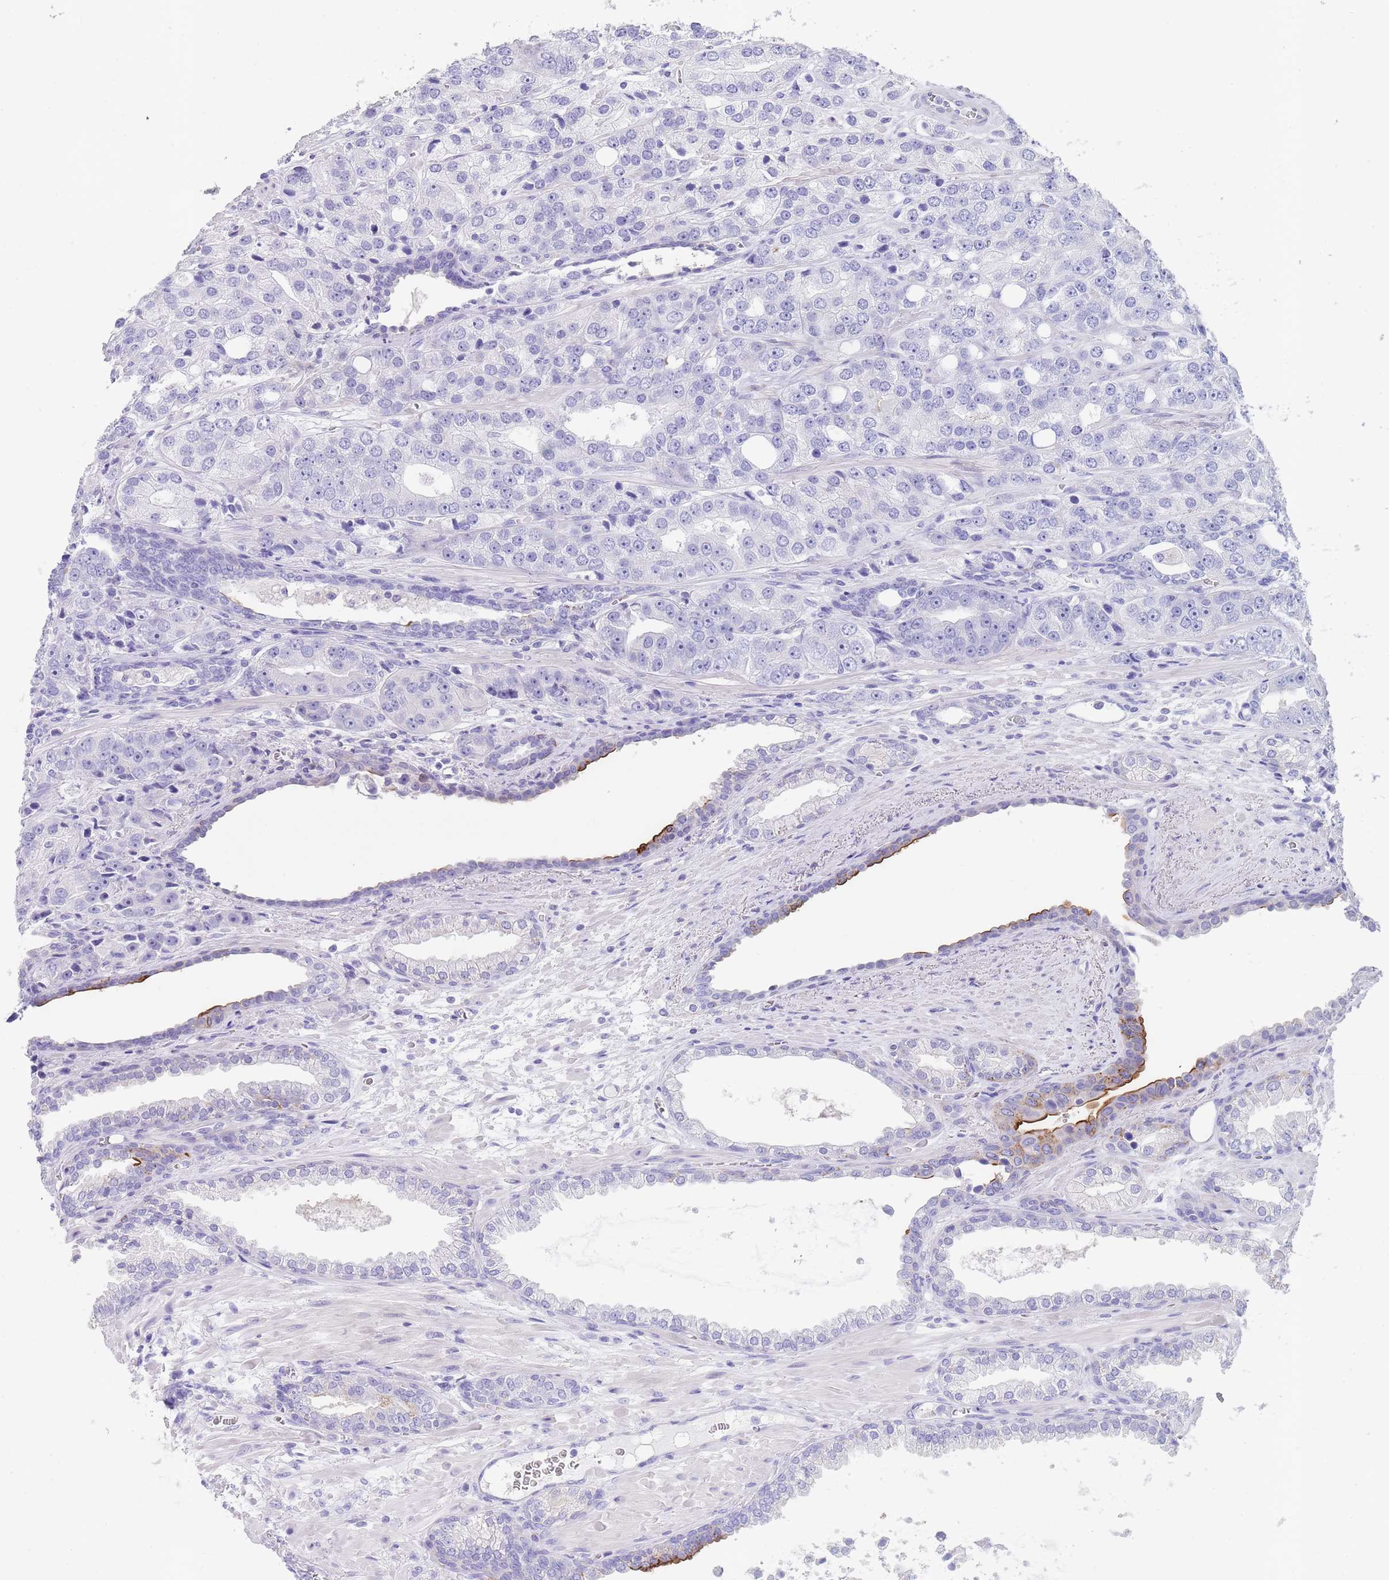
{"staining": {"intensity": "negative", "quantity": "none", "location": "none"}, "tissue": "prostate cancer", "cell_type": "Tumor cells", "image_type": "cancer", "snomed": [{"axis": "morphology", "description": "Adenocarcinoma, High grade"}, {"axis": "topography", "description": "Prostate"}], "caption": "A histopathology image of human prostate high-grade adenocarcinoma is negative for staining in tumor cells.", "gene": "CPXM2", "patient": {"sex": "male", "age": 71}}